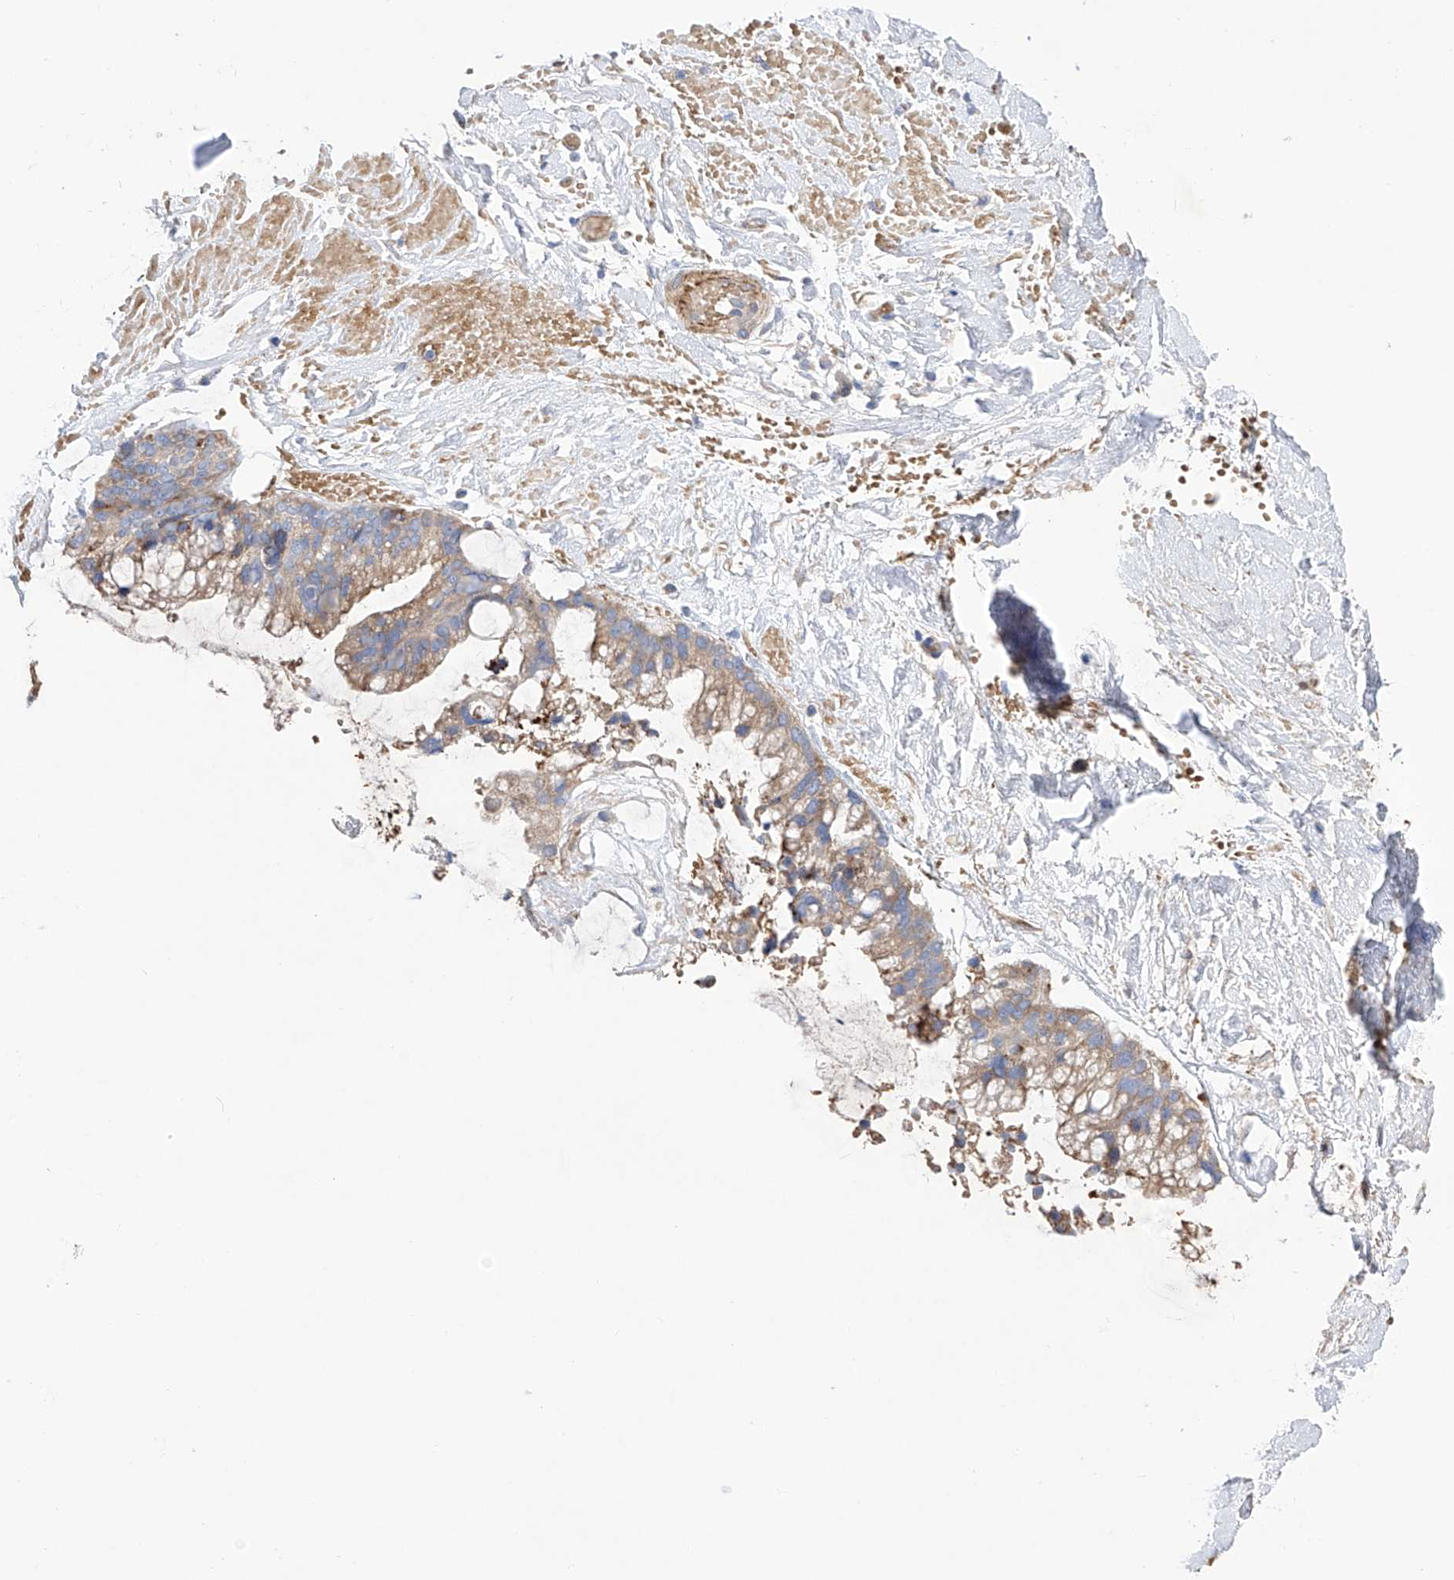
{"staining": {"intensity": "weak", "quantity": ">75%", "location": "cytoplasmic/membranous"}, "tissue": "ovarian cancer", "cell_type": "Tumor cells", "image_type": "cancer", "snomed": [{"axis": "morphology", "description": "Cystadenocarcinoma, mucinous, NOS"}, {"axis": "topography", "description": "Ovary"}], "caption": "Weak cytoplasmic/membranous protein expression is identified in approximately >75% of tumor cells in ovarian mucinous cystadenocarcinoma.", "gene": "NFATC4", "patient": {"sex": "female", "age": 39}}